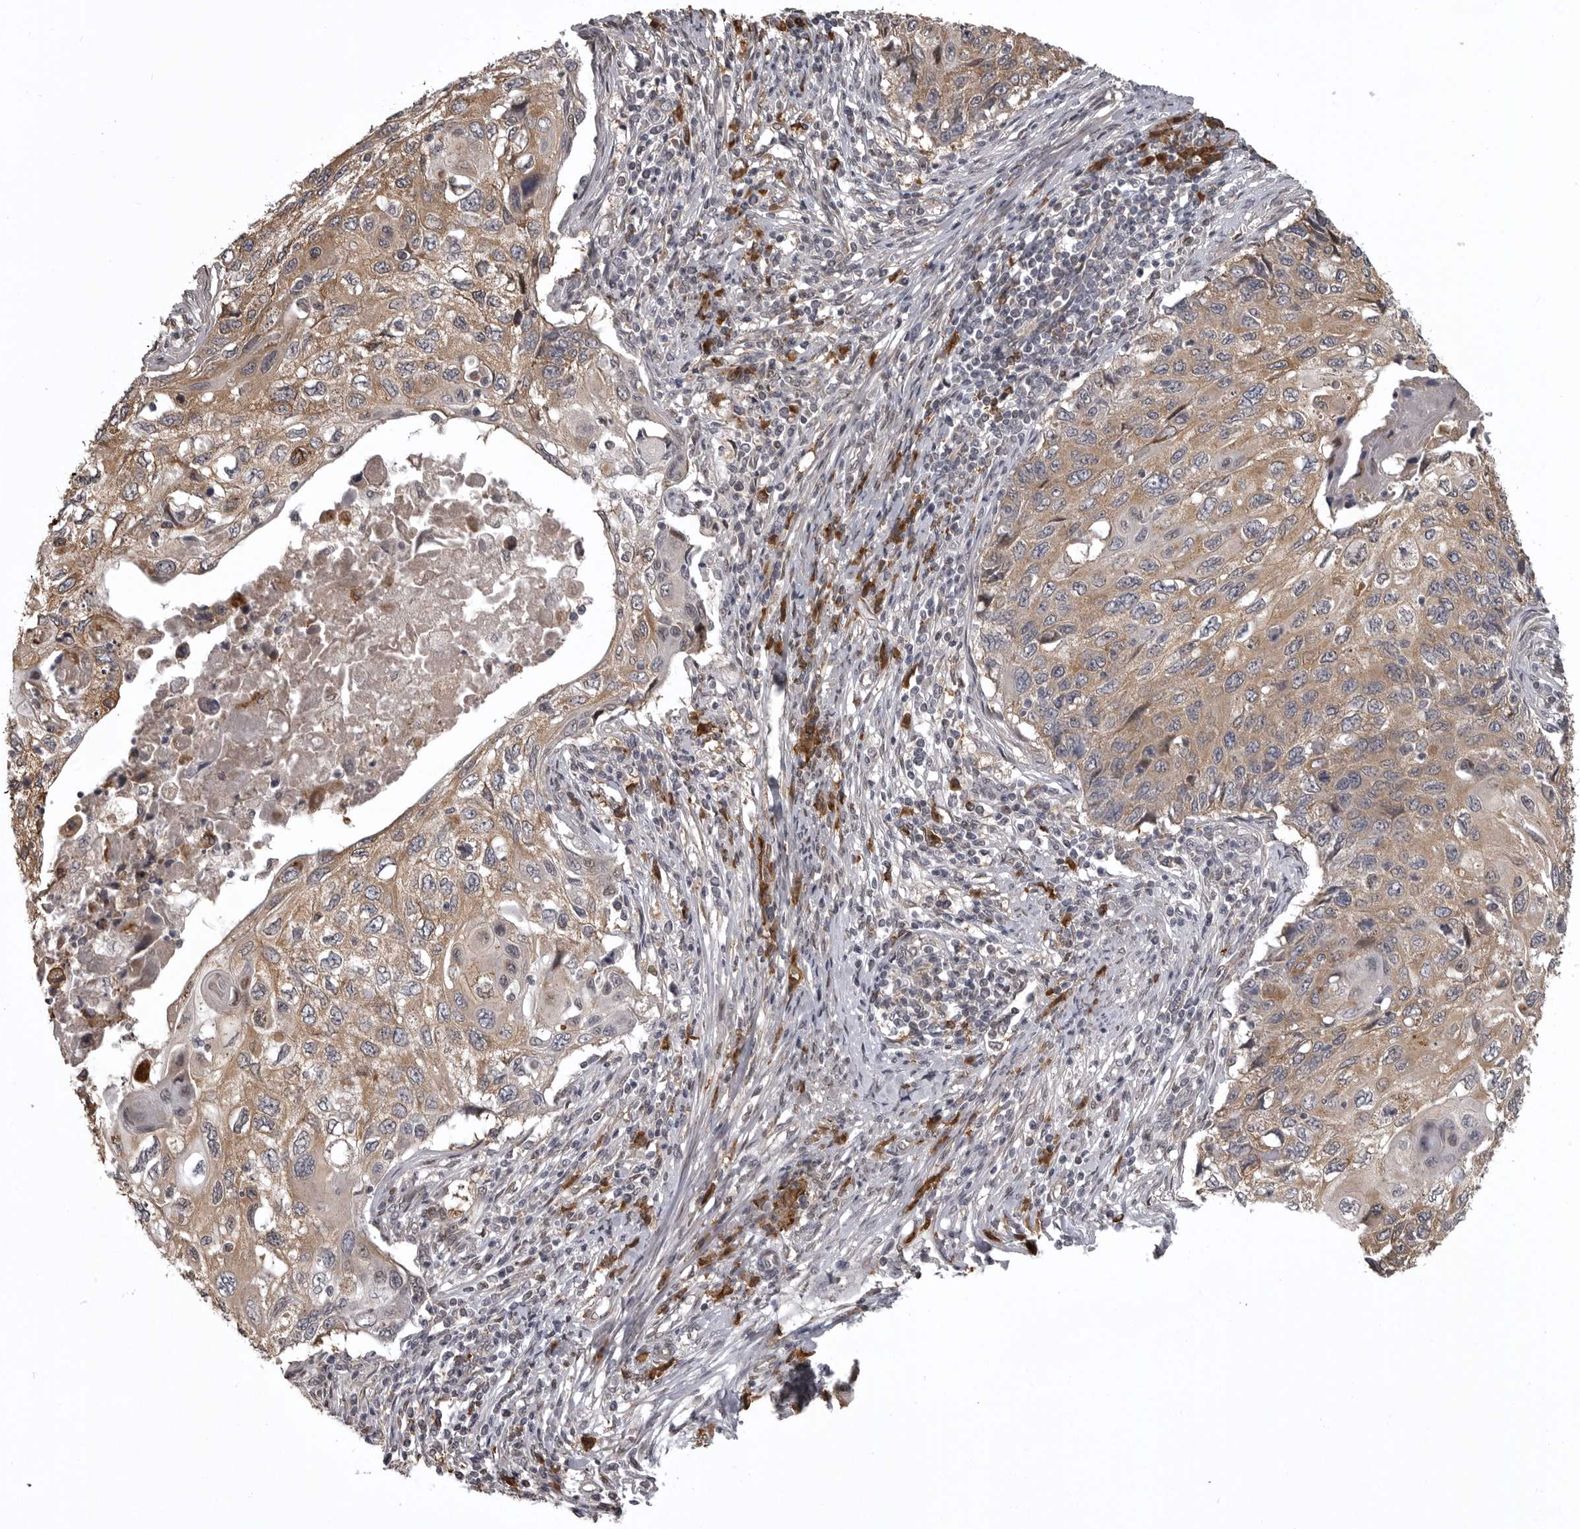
{"staining": {"intensity": "moderate", "quantity": ">75%", "location": "cytoplasmic/membranous"}, "tissue": "cervical cancer", "cell_type": "Tumor cells", "image_type": "cancer", "snomed": [{"axis": "morphology", "description": "Squamous cell carcinoma, NOS"}, {"axis": "topography", "description": "Cervix"}], "caption": "Brown immunohistochemical staining in human cervical cancer (squamous cell carcinoma) shows moderate cytoplasmic/membranous positivity in approximately >75% of tumor cells.", "gene": "SNX16", "patient": {"sex": "female", "age": 70}}